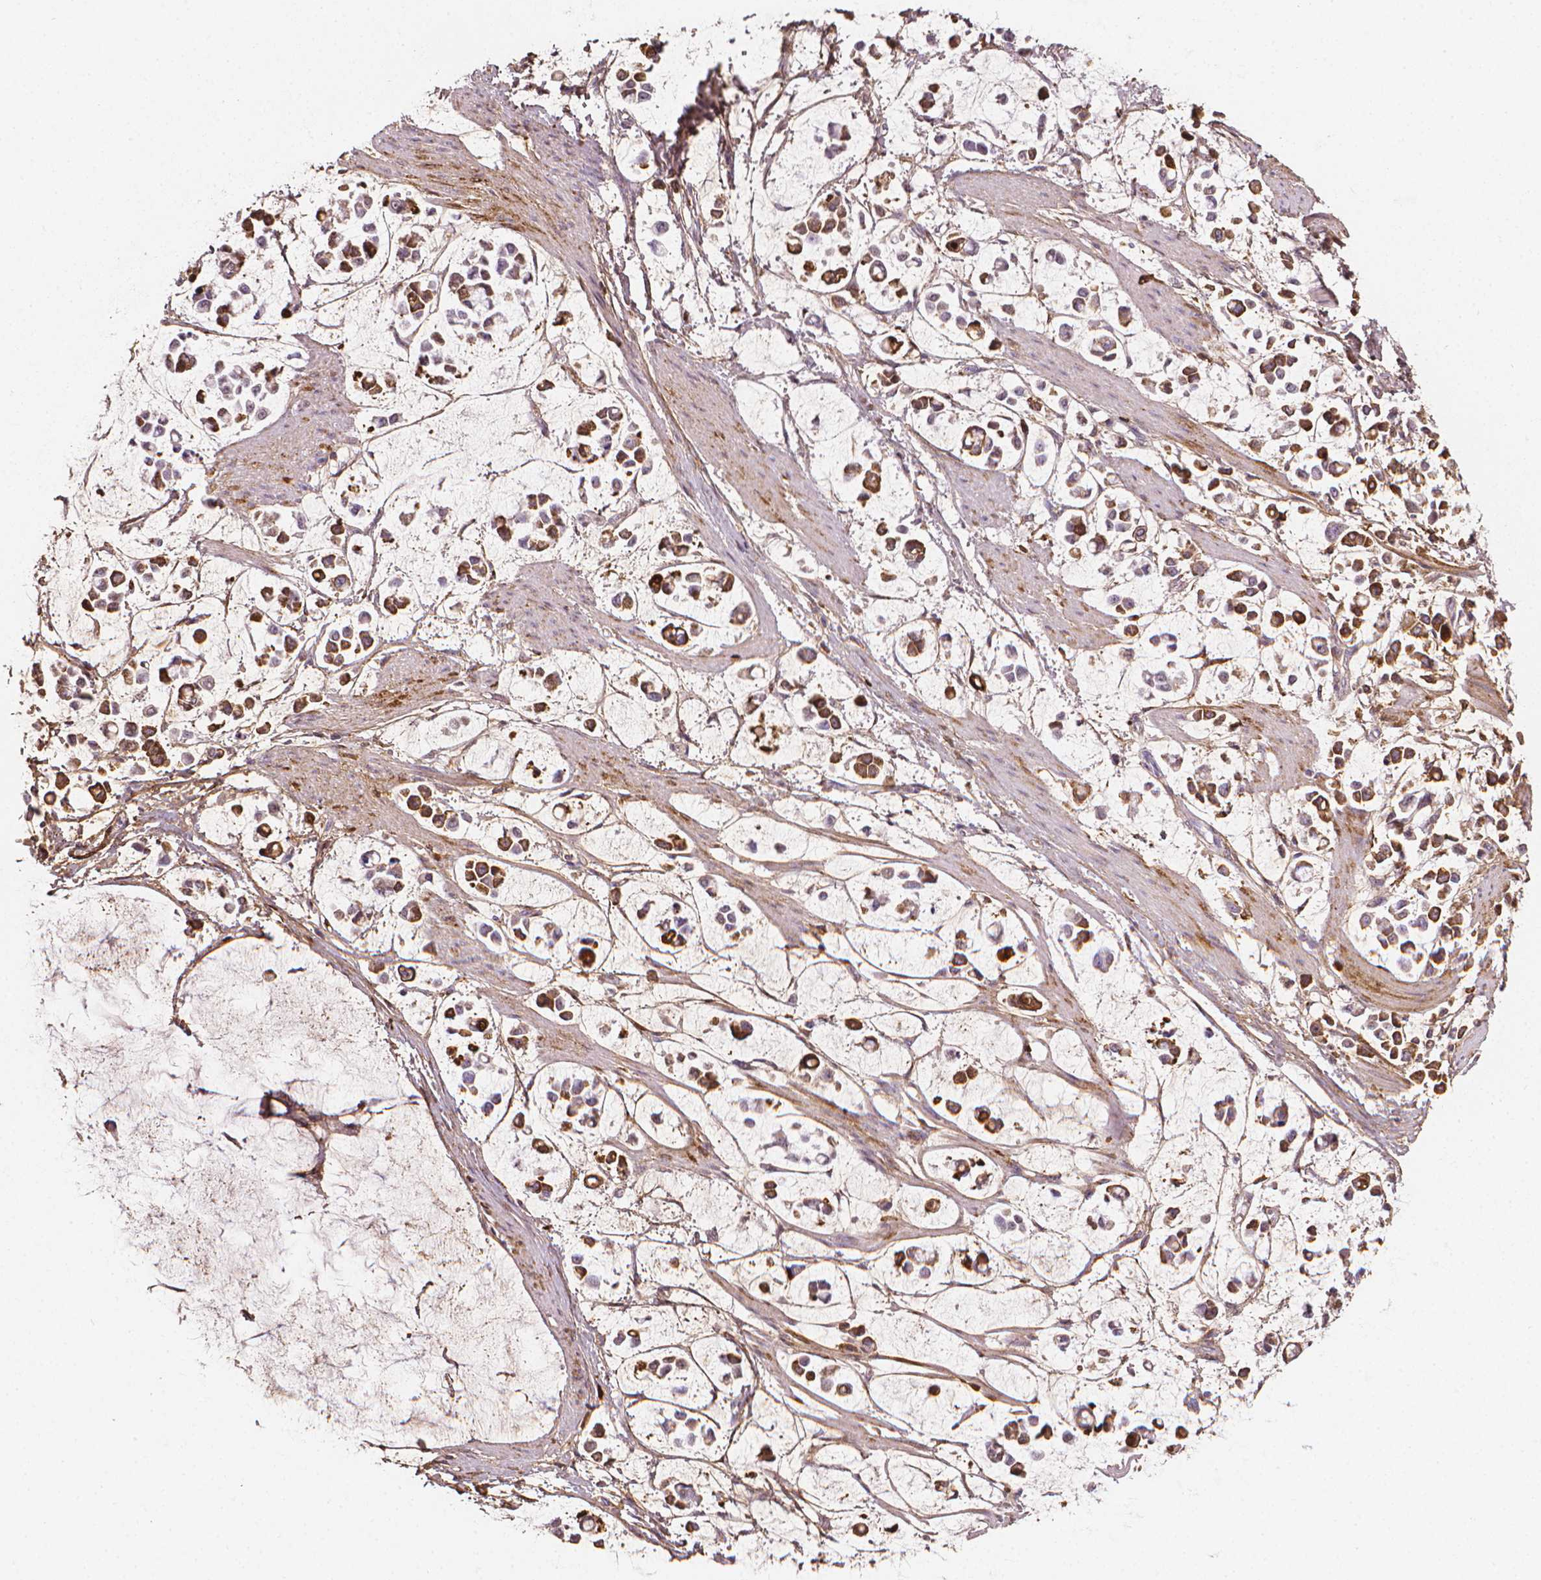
{"staining": {"intensity": "moderate", "quantity": "25%-75%", "location": "cytoplasmic/membranous"}, "tissue": "stomach cancer", "cell_type": "Tumor cells", "image_type": "cancer", "snomed": [{"axis": "morphology", "description": "Adenocarcinoma, NOS"}, {"axis": "topography", "description": "Stomach"}], "caption": "IHC histopathology image of neoplastic tissue: stomach cancer (adenocarcinoma) stained using immunohistochemistry demonstrates medium levels of moderate protein expression localized specifically in the cytoplasmic/membranous of tumor cells, appearing as a cytoplasmic/membranous brown color.", "gene": "DCN", "patient": {"sex": "male", "age": 82}}